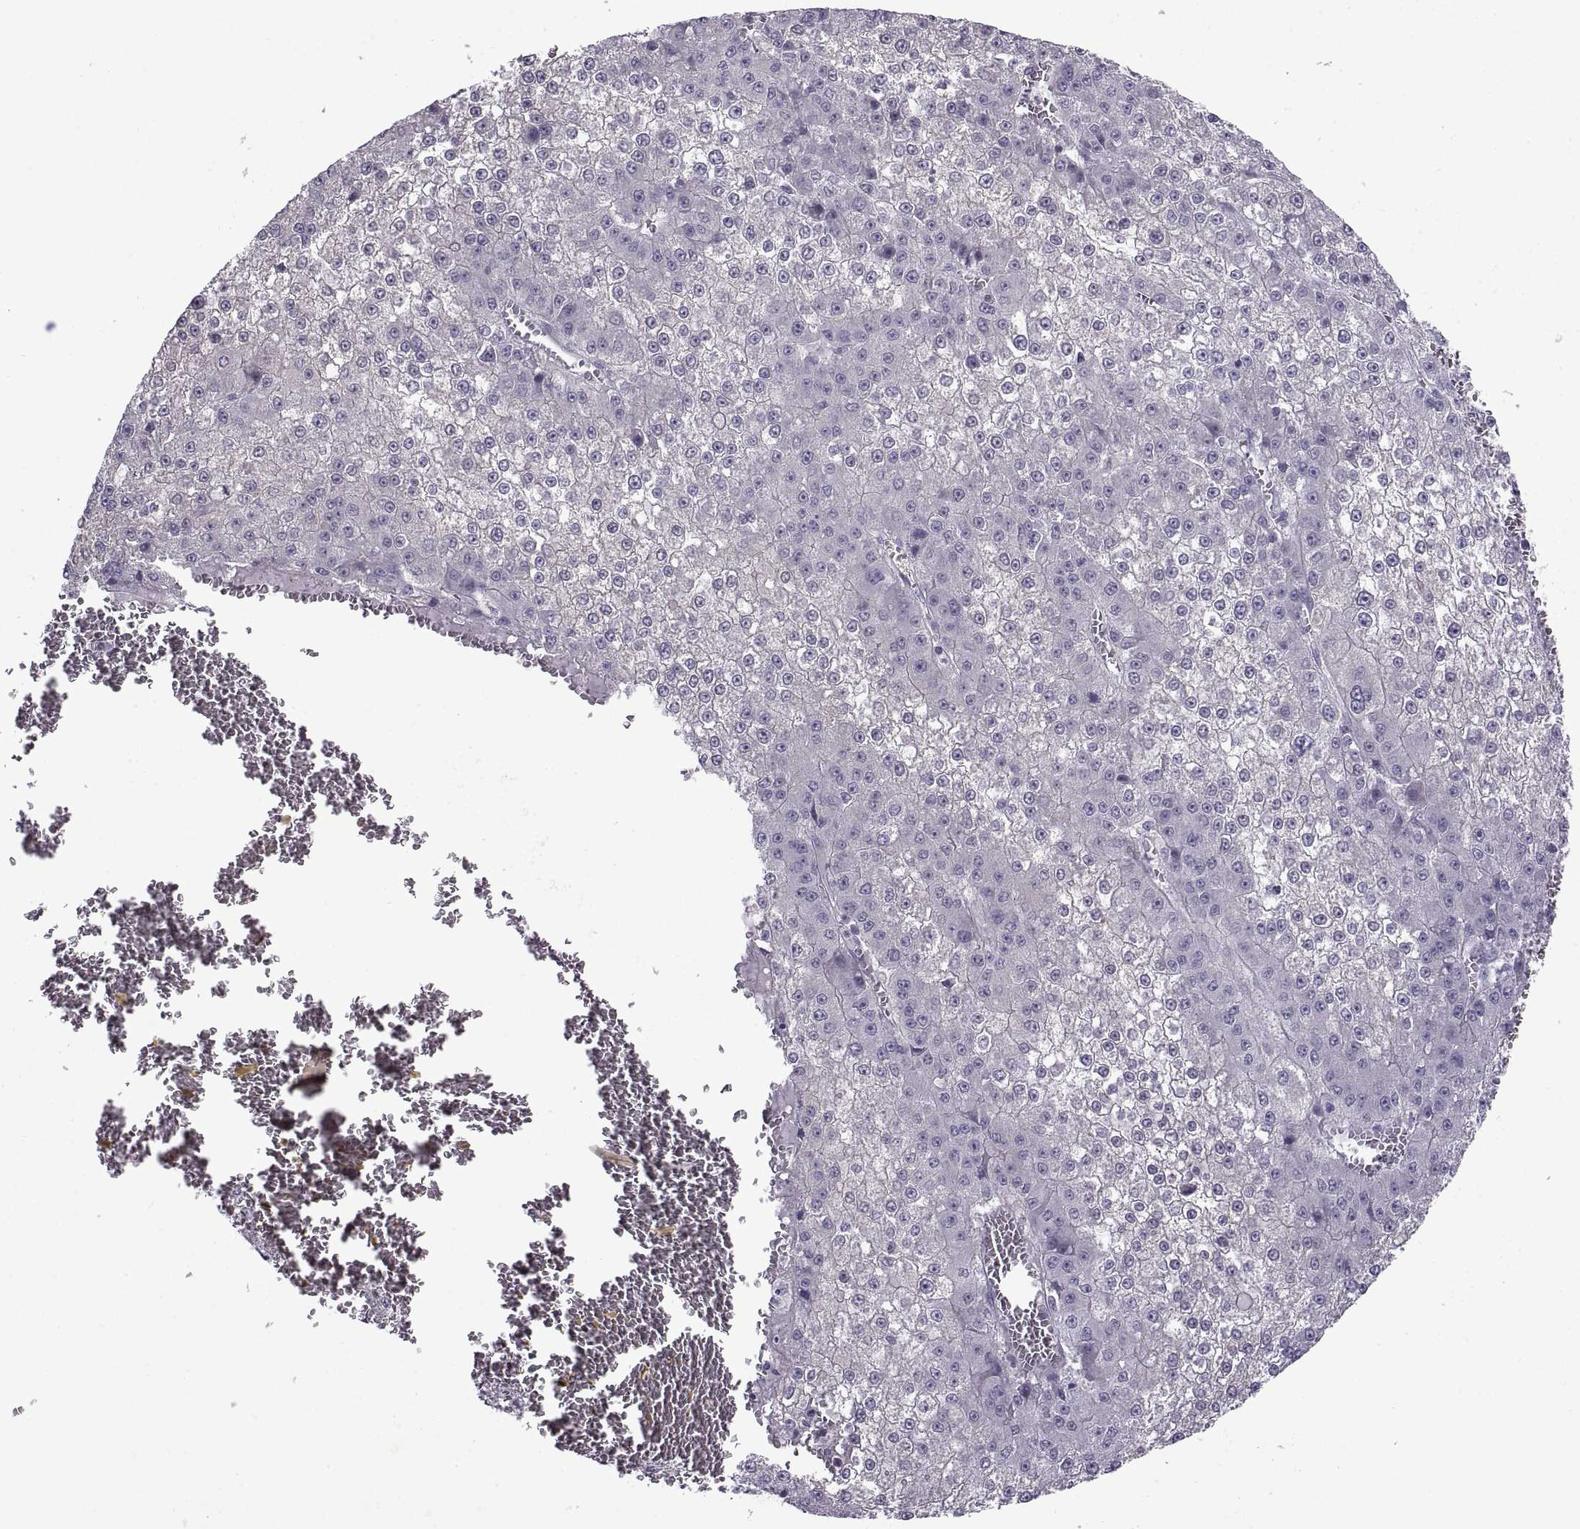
{"staining": {"intensity": "negative", "quantity": "none", "location": "none"}, "tissue": "liver cancer", "cell_type": "Tumor cells", "image_type": "cancer", "snomed": [{"axis": "morphology", "description": "Carcinoma, Hepatocellular, NOS"}, {"axis": "topography", "description": "Liver"}], "caption": "High magnification brightfield microscopy of liver cancer (hepatocellular carcinoma) stained with DAB (3,3'-diaminobenzidine) (brown) and counterstained with hematoxylin (blue): tumor cells show no significant staining.", "gene": "BSPH1", "patient": {"sex": "female", "age": 73}}